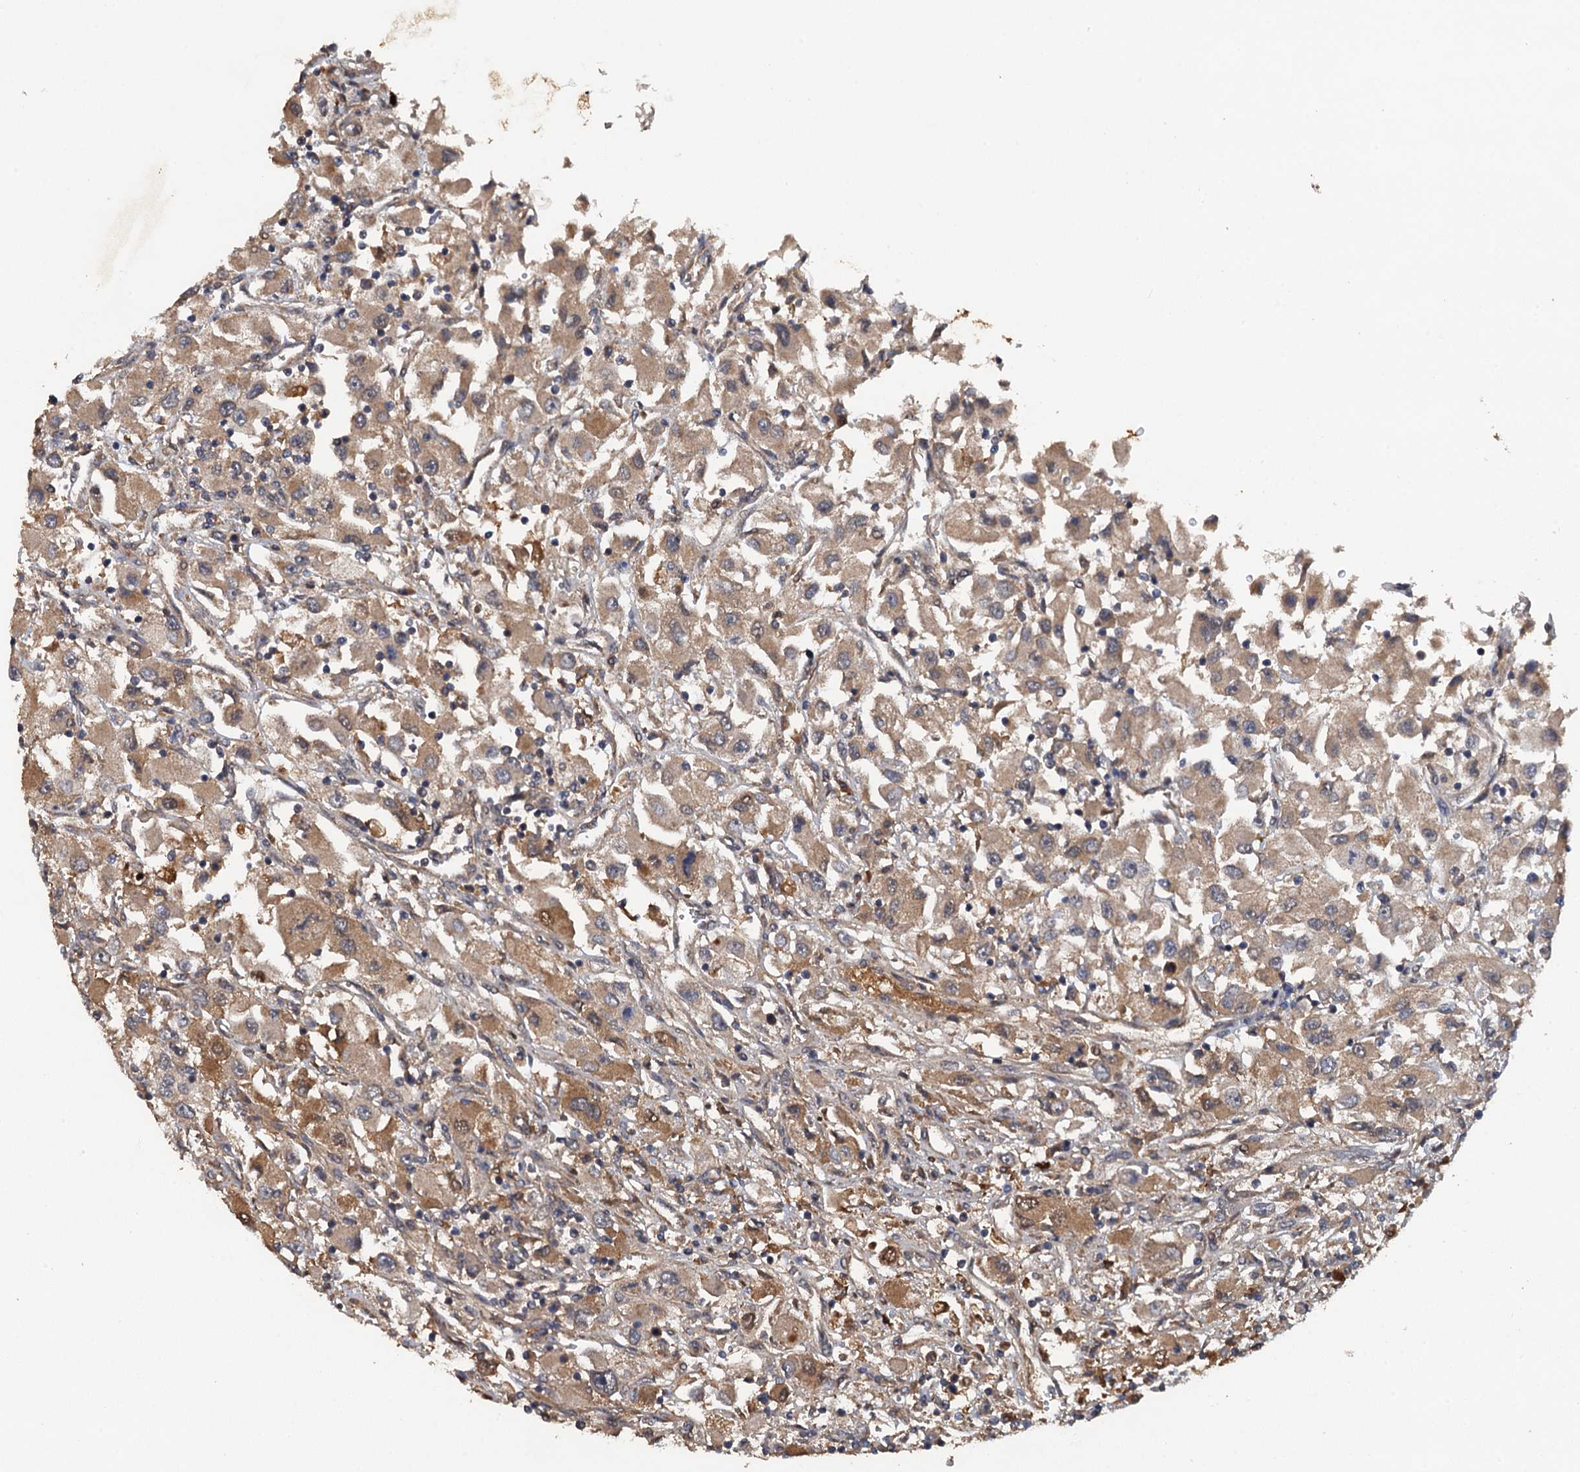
{"staining": {"intensity": "moderate", "quantity": ">75%", "location": "cytoplasmic/membranous"}, "tissue": "renal cancer", "cell_type": "Tumor cells", "image_type": "cancer", "snomed": [{"axis": "morphology", "description": "Adenocarcinoma, NOS"}, {"axis": "topography", "description": "Kidney"}], "caption": "This is a histology image of IHC staining of renal cancer, which shows moderate positivity in the cytoplasmic/membranous of tumor cells.", "gene": "HAPLN3", "patient": {"sex": "female", "age": 52}}